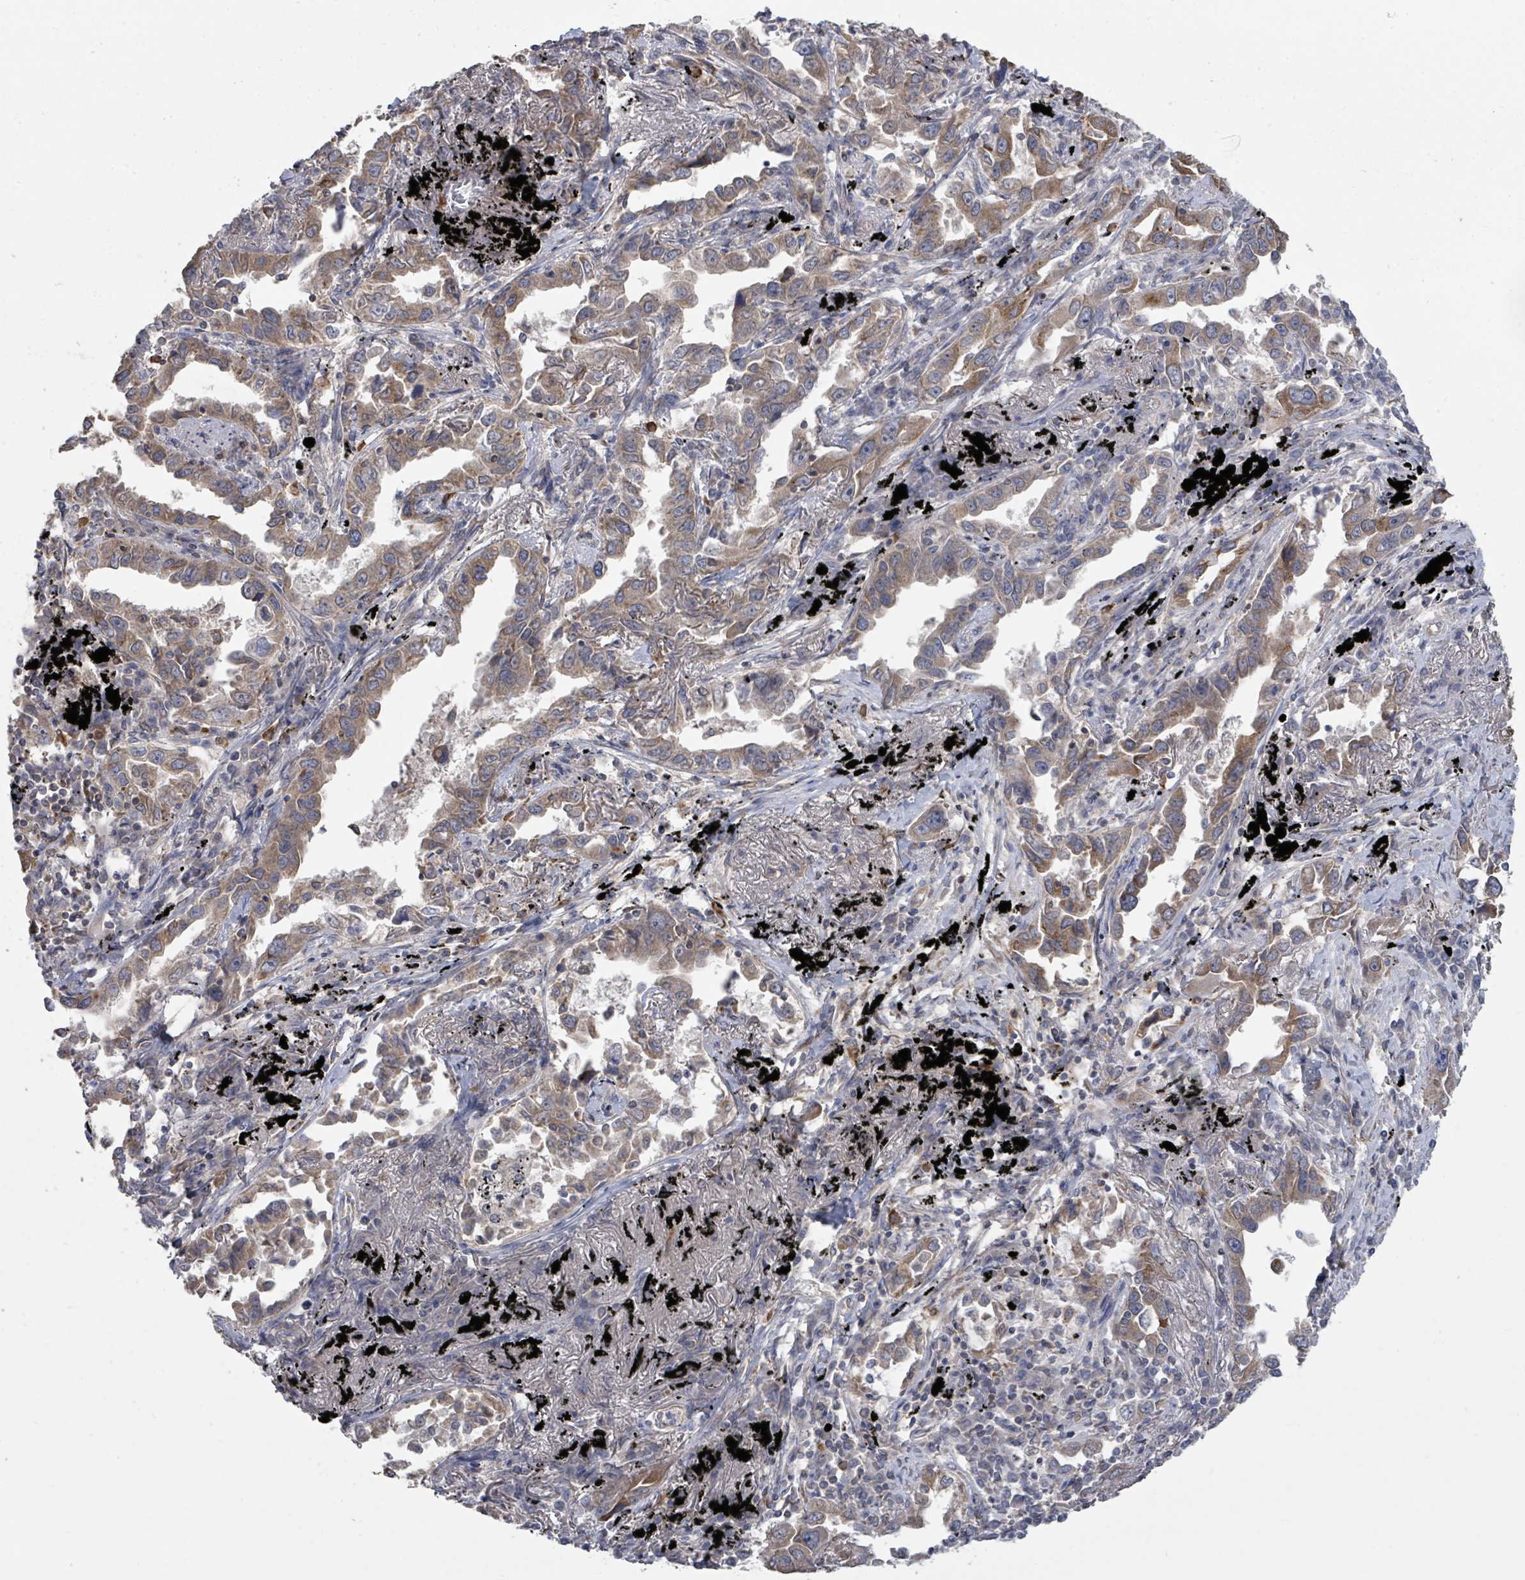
{"staining": {"intensity": "moderate", "quantity": ">75%", "location": "cytoplasmic/membranous"}, "tissue": "lung cancer", "cell_type": "Tumor cells", "image_type": "cancer", "snomed": [{"axis": "morphology", "description": "Adenocarcinoma, NOS"}, {"axis": "topography", "description": "Lung"}], "caption": "Adenocarcinoma (lung) stained with a protein marker exhibits moderate staining in tumor cells.", "gene": "SLC9A7", "patient": {"sex": "male", "age": 67}}